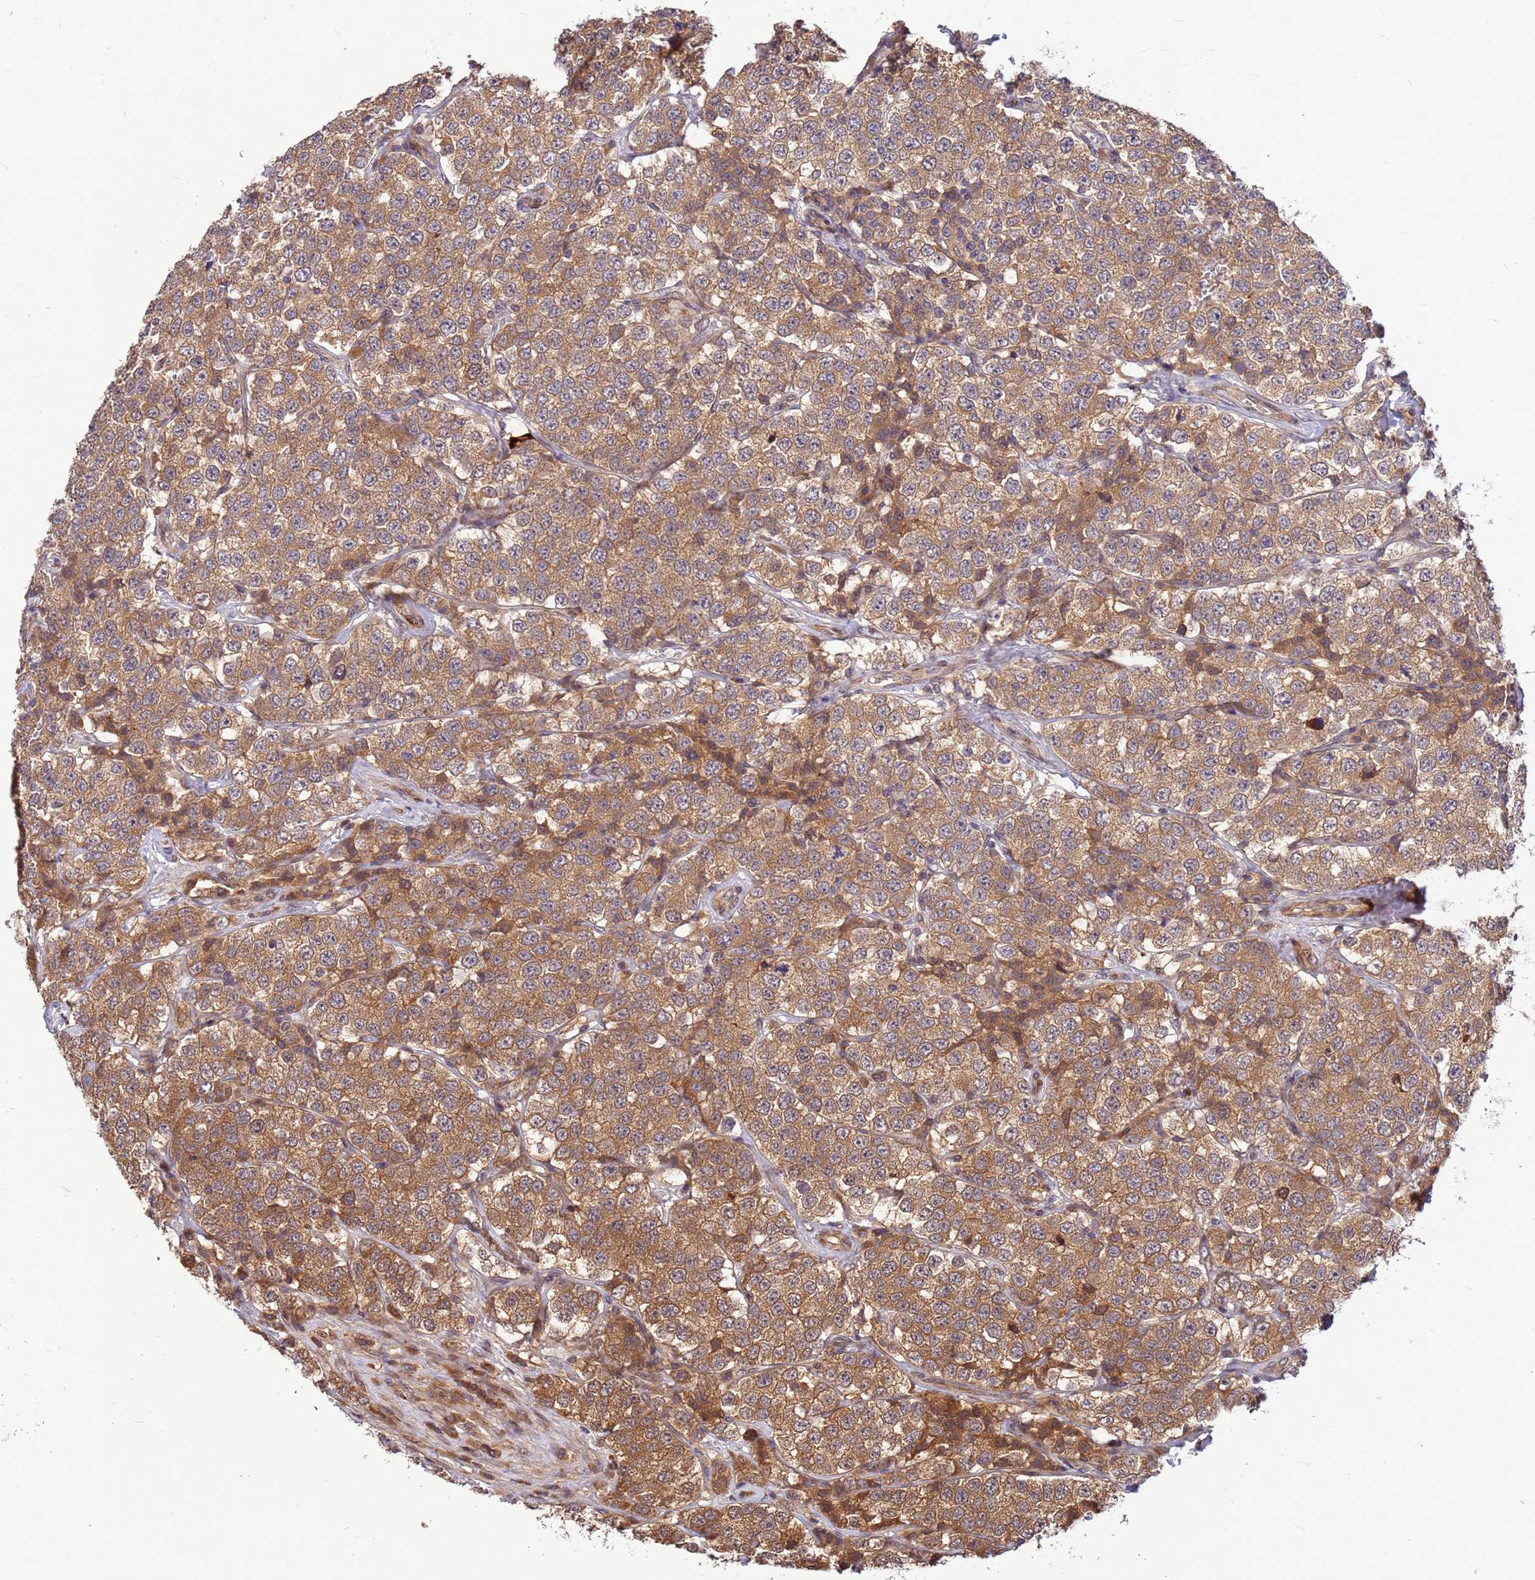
{"staining": {"intensity": "moderate", "quantity": ">75%", "location": "cytoplasmic/membranous"}, "tissue": "testis cancer", "cell_type": "Tumor cells", "image_type": "cancer", "snomed": [{"axis": "morphology", "description": "Seminoma, NOS"}, {"axis": "topography", "description": "Testis"}], "caption": "An image showing moderate cytoplasmic/membranous positivity in approximately >75% of tumor cells in testis cancer (seminoma), as visualized by brown immunohistochemical staining.", "gene": "DUS4L", "patient": {"sex": "male", "age": 34}}